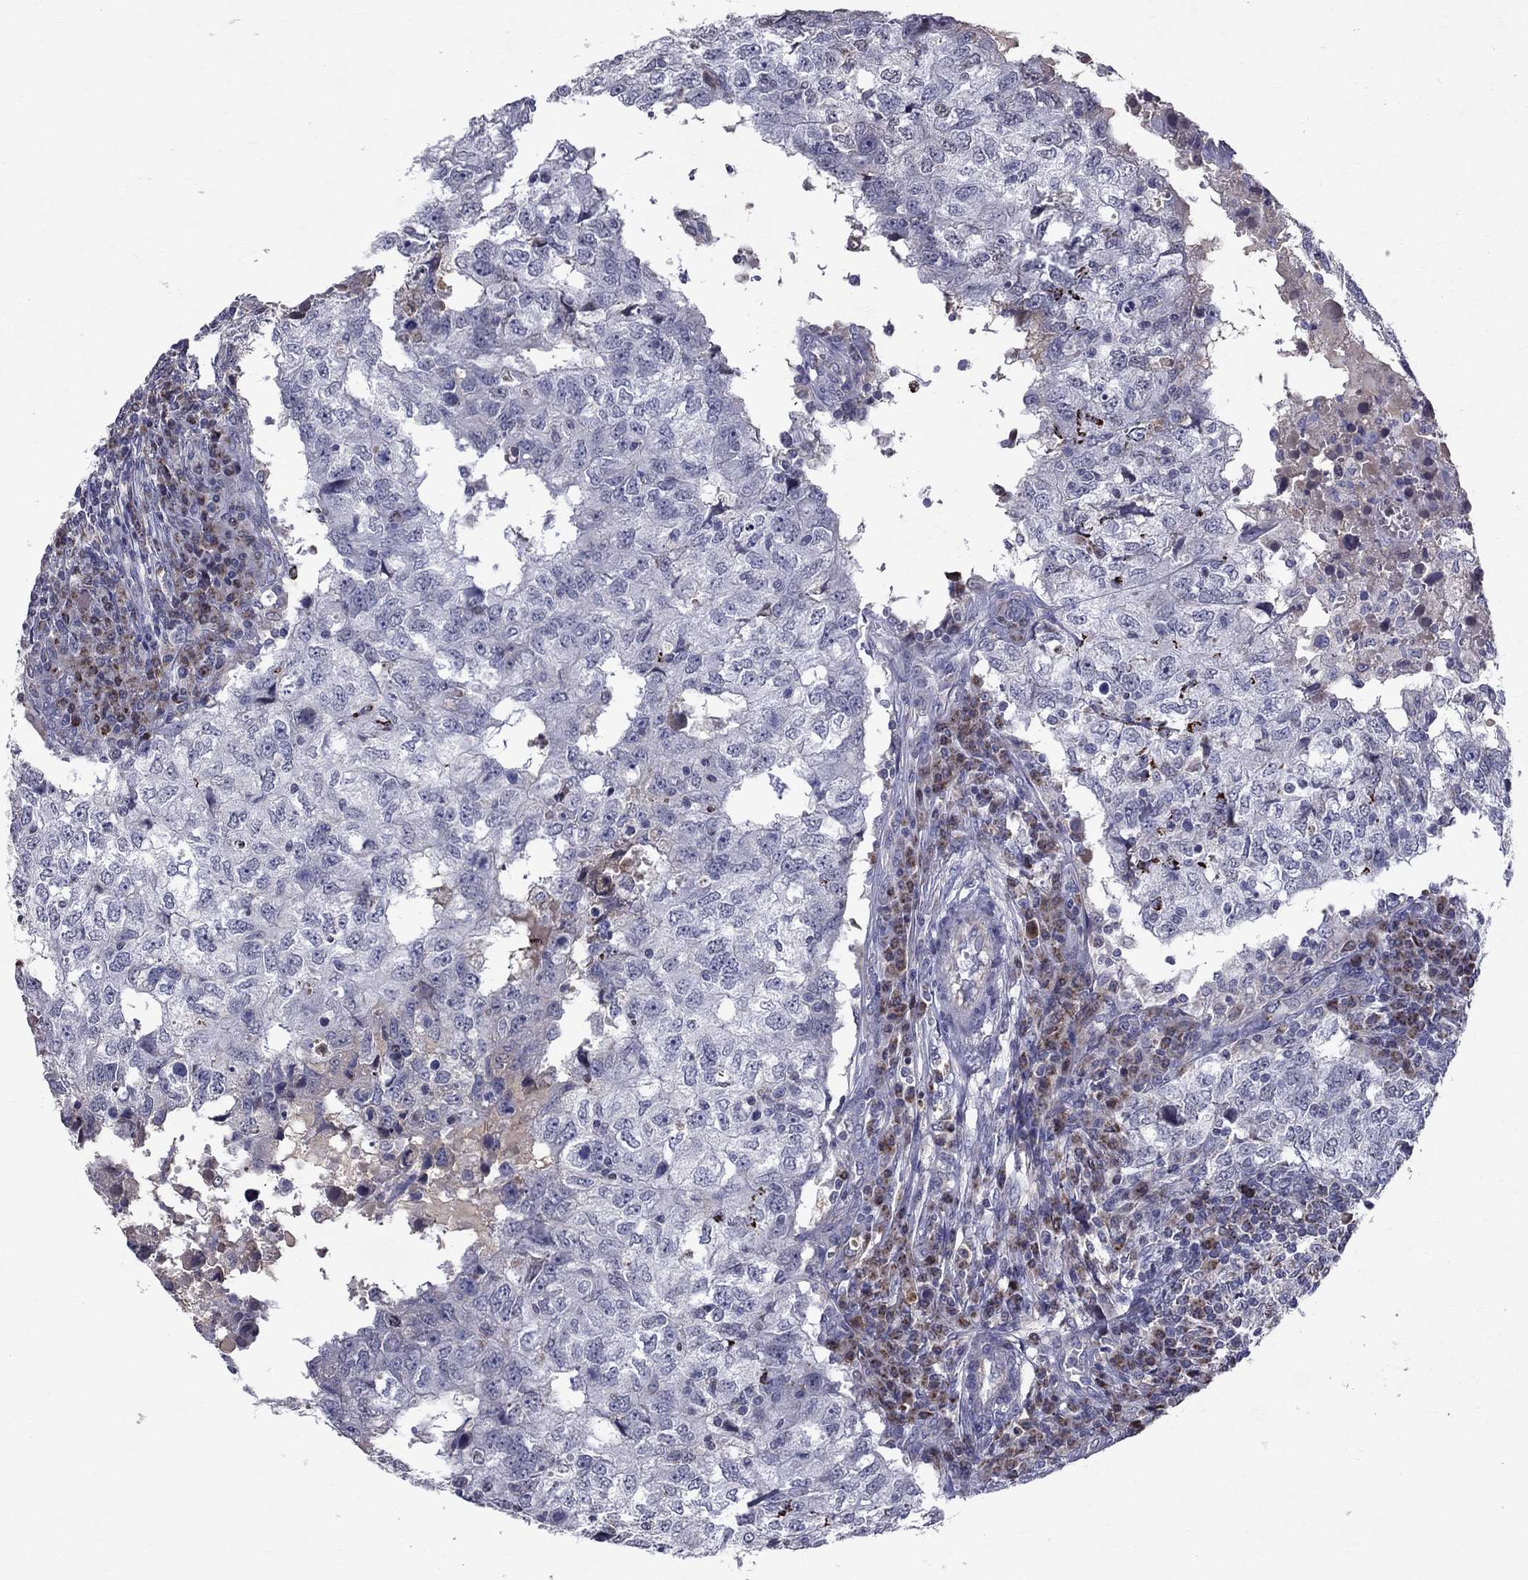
{"staining": {"intensity": "weak", "quantity": "<25%", "location": "cytoplasmic/membranous"}, "tissue": "breast cancer", "cell_type": "Tumor cells", "image_type": "cancer", "snomed": [{"axis": "morphology", "description": "Duct carcinoma"}, {"axis": "topography", "description": "Breast"}], "caption": "A photomicrograph of human breast intraductal carcinoma is negative for staining in tumor cells.", "gene": "SLC4A10", "patient": {"sex": "female", "age": 30}}